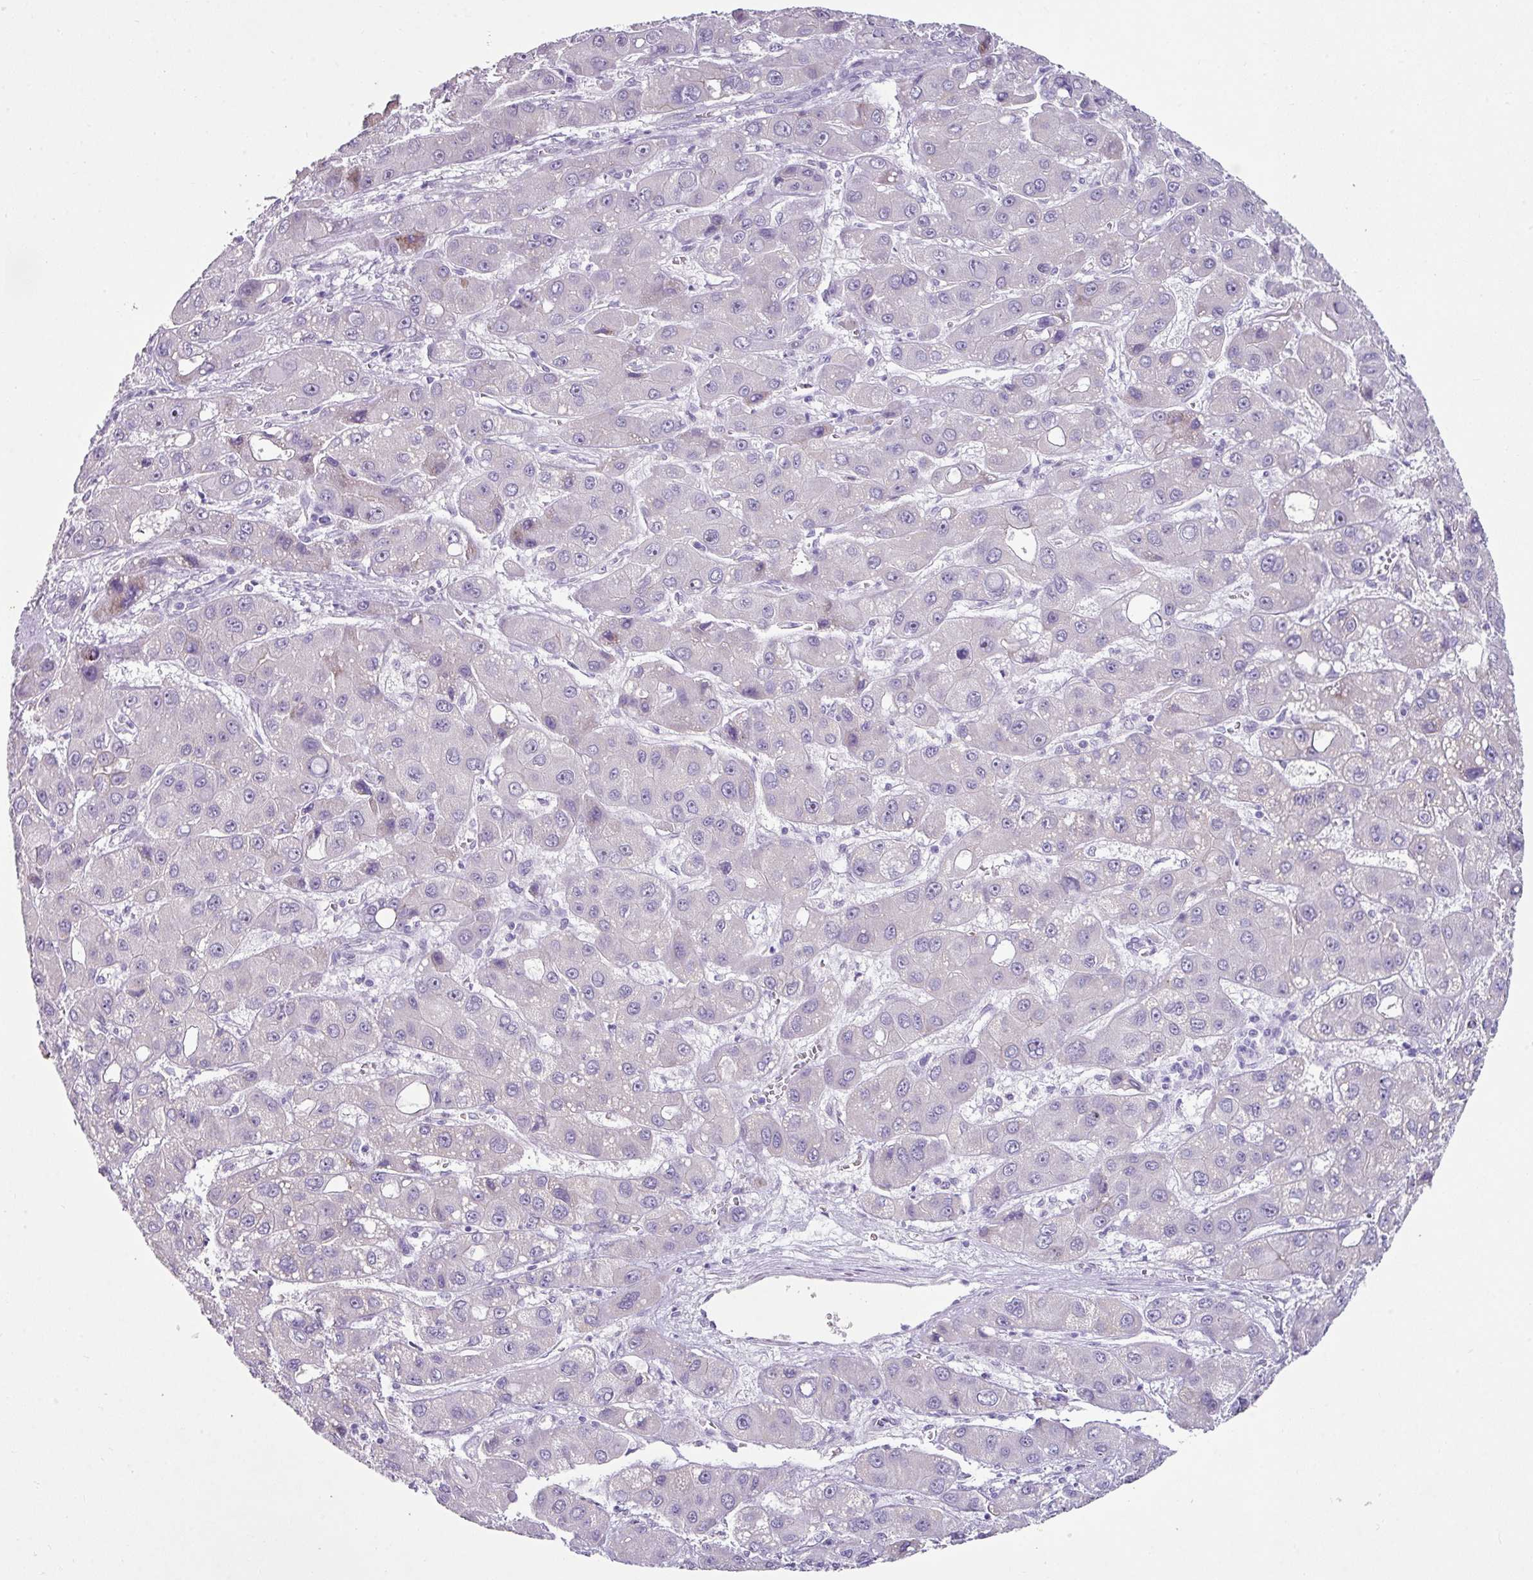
{"staining": {"intensity": "negative", "quantity": "none", "location": "none"}, "tissue": "liver cancer", "cell_type": "Tumor cells", "image_type": "cancer", "snomed": [{"axis": "morphology", "description": "Carcinoma, Hepatocellular, NOS"}, {"axis": "topography", "description": "Liver"}], "caption": "The immunohistochemistry (IHC) micrograph has no significant positivity in tumor cells of liver hepatocellular carcinoma tissue. (DAB immunohistochemistry visualized using brightfield microscopy, high magnification).", "gene": "TRA2A", "patient": {"sex": "male", "age": 55}}